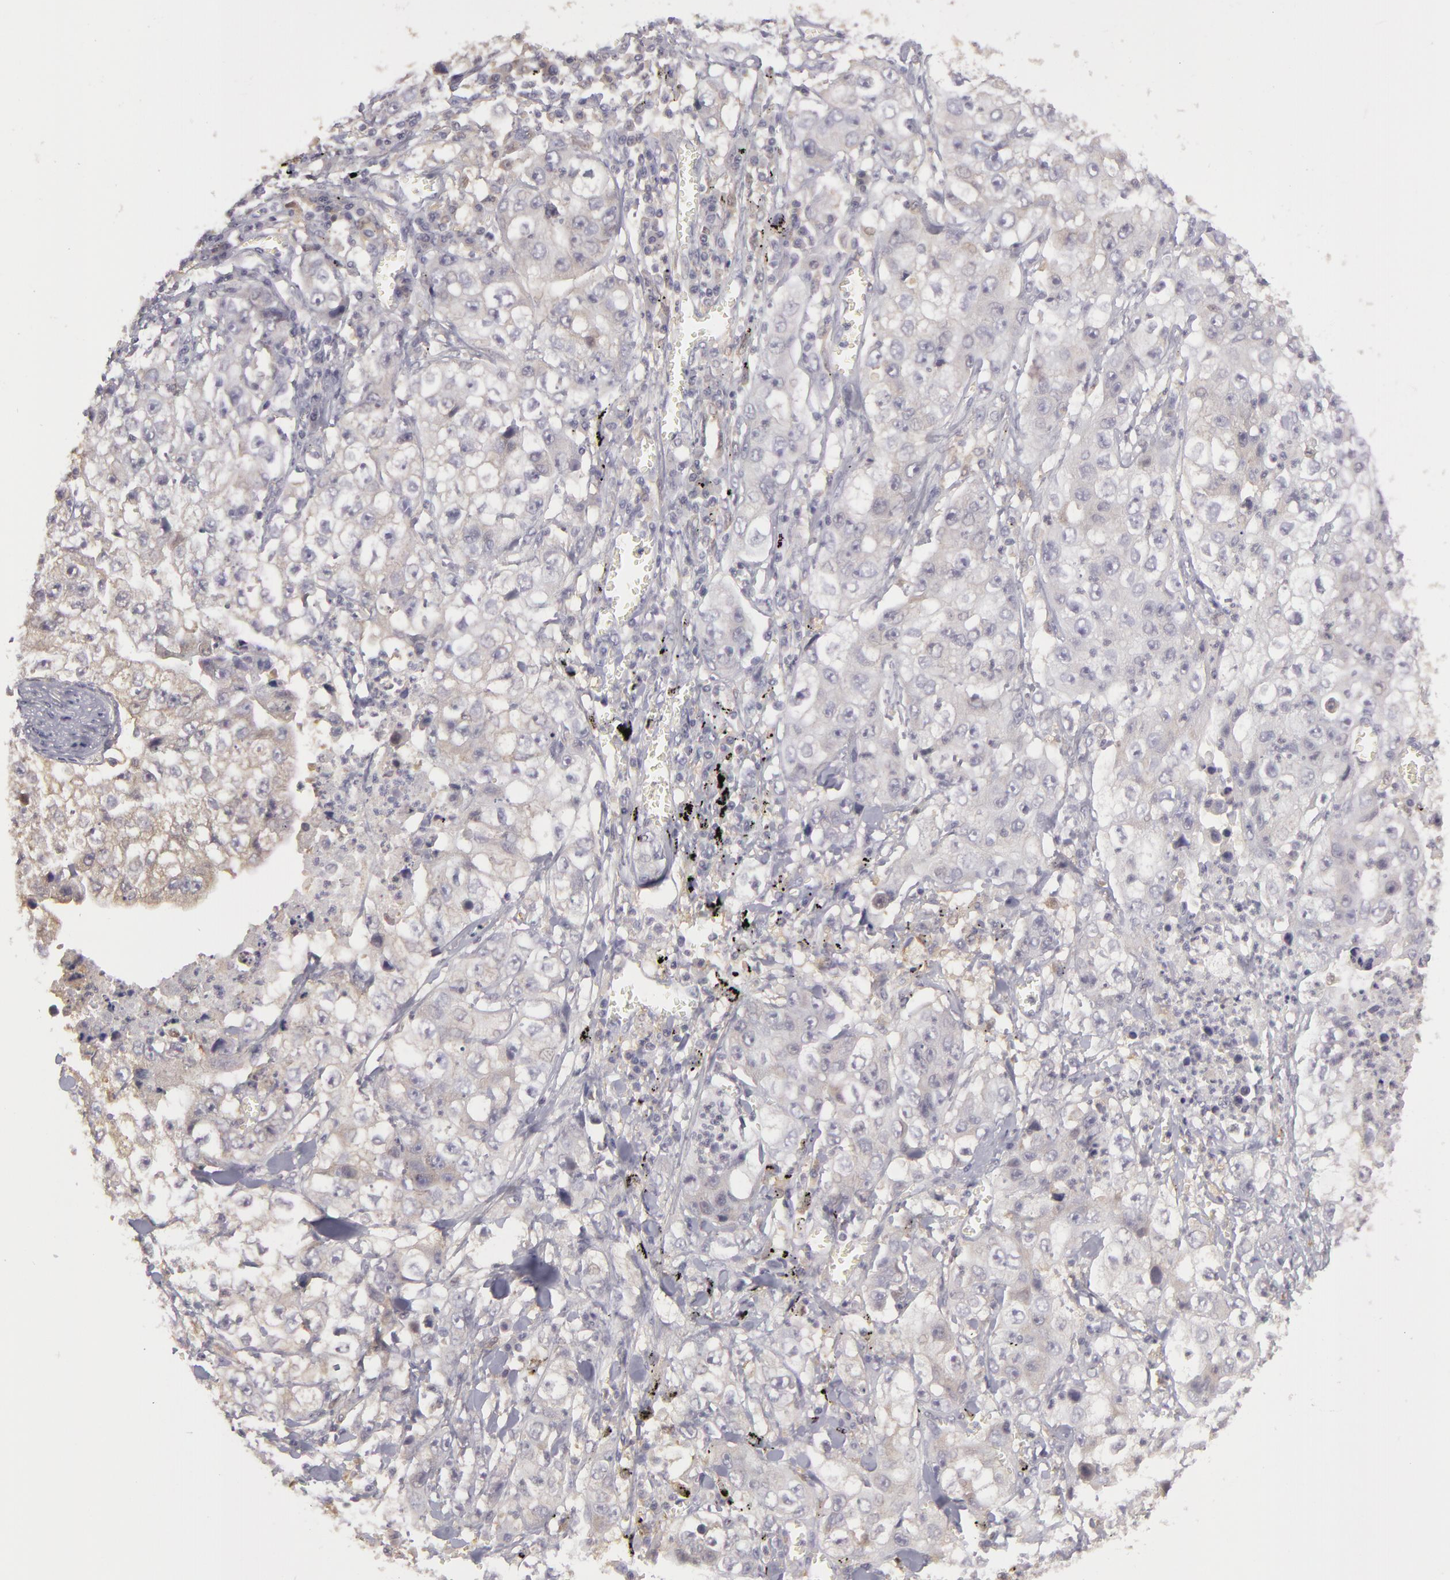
{"staining": {"intensity": "negative", "quantity": "none", "location": "none"}, "tissue": "lung cancer", "cell_type": "Tumor cells", "image_type": "cancer", "snomed": [{"axis": "morphology", "description": "Squamous cell carcinoma, NOS"}, {"axis": "topography", "description": "Lung"}], "caption": "Tumor cells are negative for brown protein staining in lung cancer.", "gene": "GNPDA1", "patient": {"sex": "male", "age": 64}}